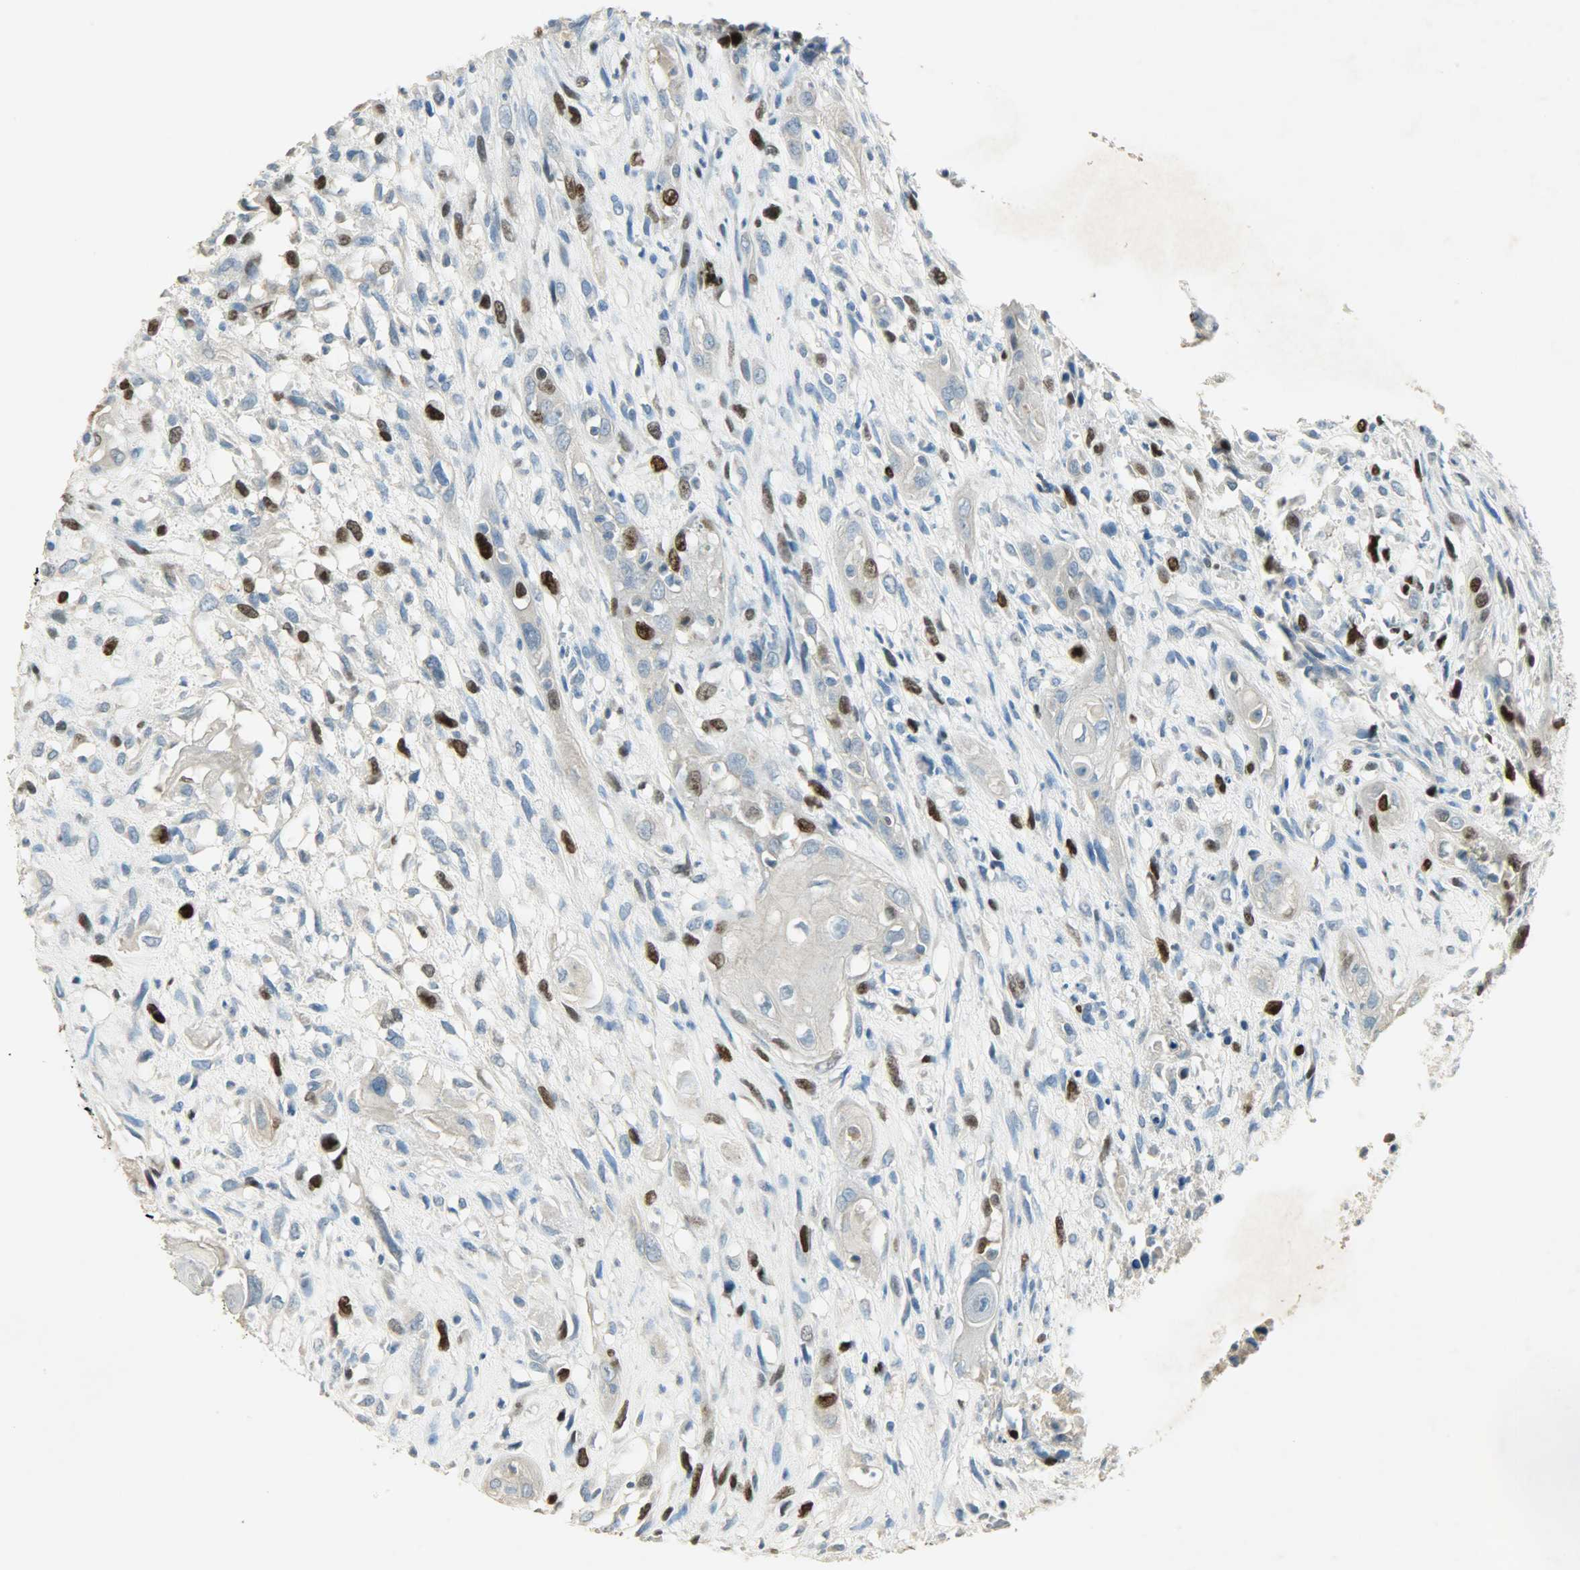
{"staining": {"intensity": "strong", "quantity": "<25%", "location": "nuclear"}, "tissue": "head and neck cancer", "cell_type": "Tumor cells", "image_type": "cancer", "snomed": [{"axis": "morphology", "description": "Necrosis, NOS"}, {"axis": "morphology", "description": "Neoplasm, malignant, NOS"}, {"axis": "topography", "description": "Salivary gland"}, {"axis": "topography", "description": "Head-Neck"}], "caption": "The immunohistochemical stain shows strong nuclear expression in tumor cells of neoplasm (malignant) (head and neck) tissue.", "gene": "TPX2", "patient": {"sex": "male", "age": 43}}